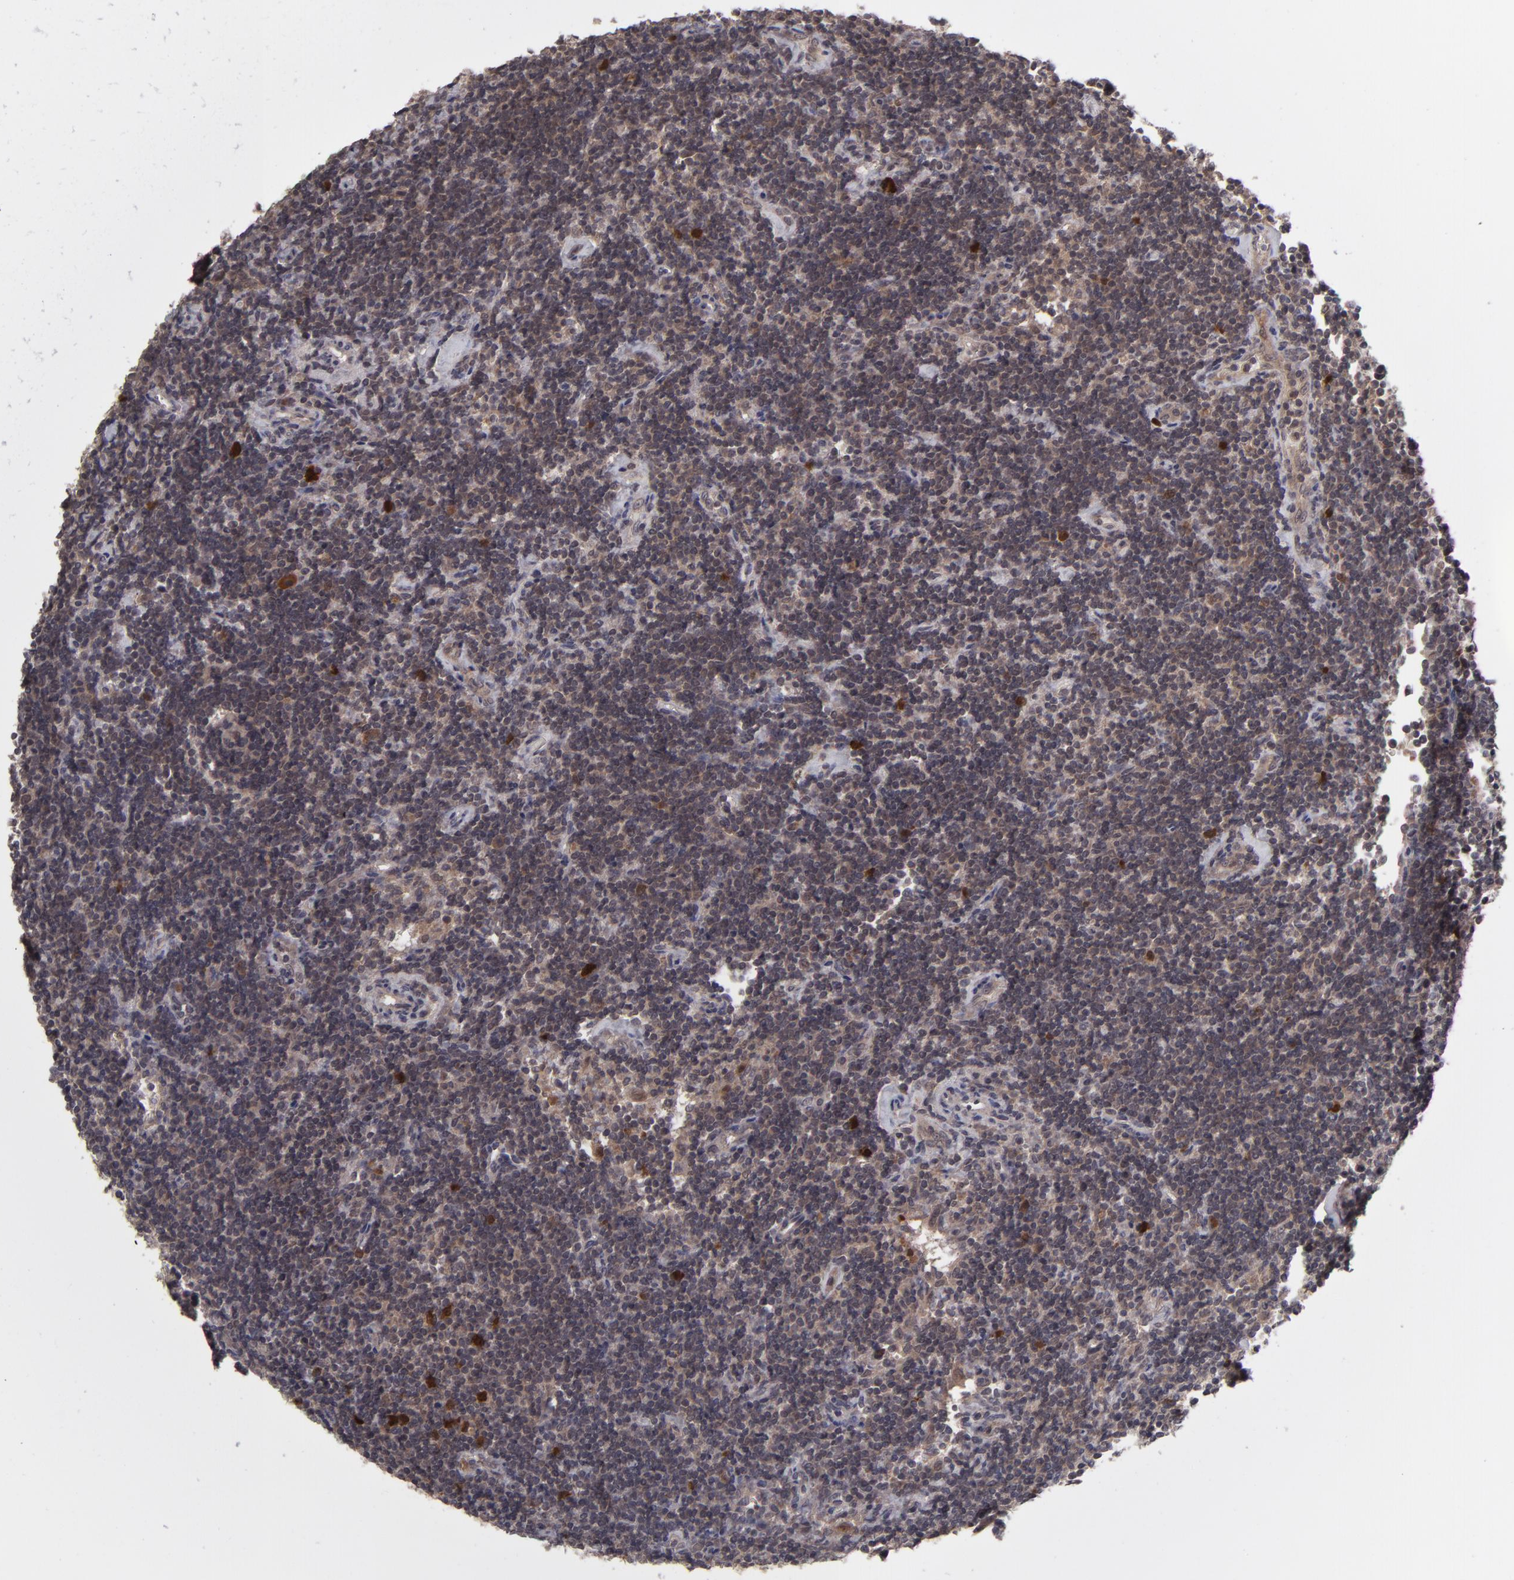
{"staining": {"intensity": "moderate", "quantity": ">75%", "location": "cytoplasmic/membranous,nuclear"}, "tissue": "lymphoma", "cell_type": "Tumor cells", "image_type": "cancer", "snomed": [{"axis": "morphology", "description": "Malignant lymphoma, non-Hodgkin's type, Low grade"}, {"axis": "topography", "description": "Lymph node"}], "caption": "Moderate cytoplasmic/membranous and nuclear expression for a protein is appreciated in approximately >75% of tumor cells of lymphoma using immunohistochemistry (IHC).", "gene": "TYMS", "patient": {"sex": "male", "age": 70}}